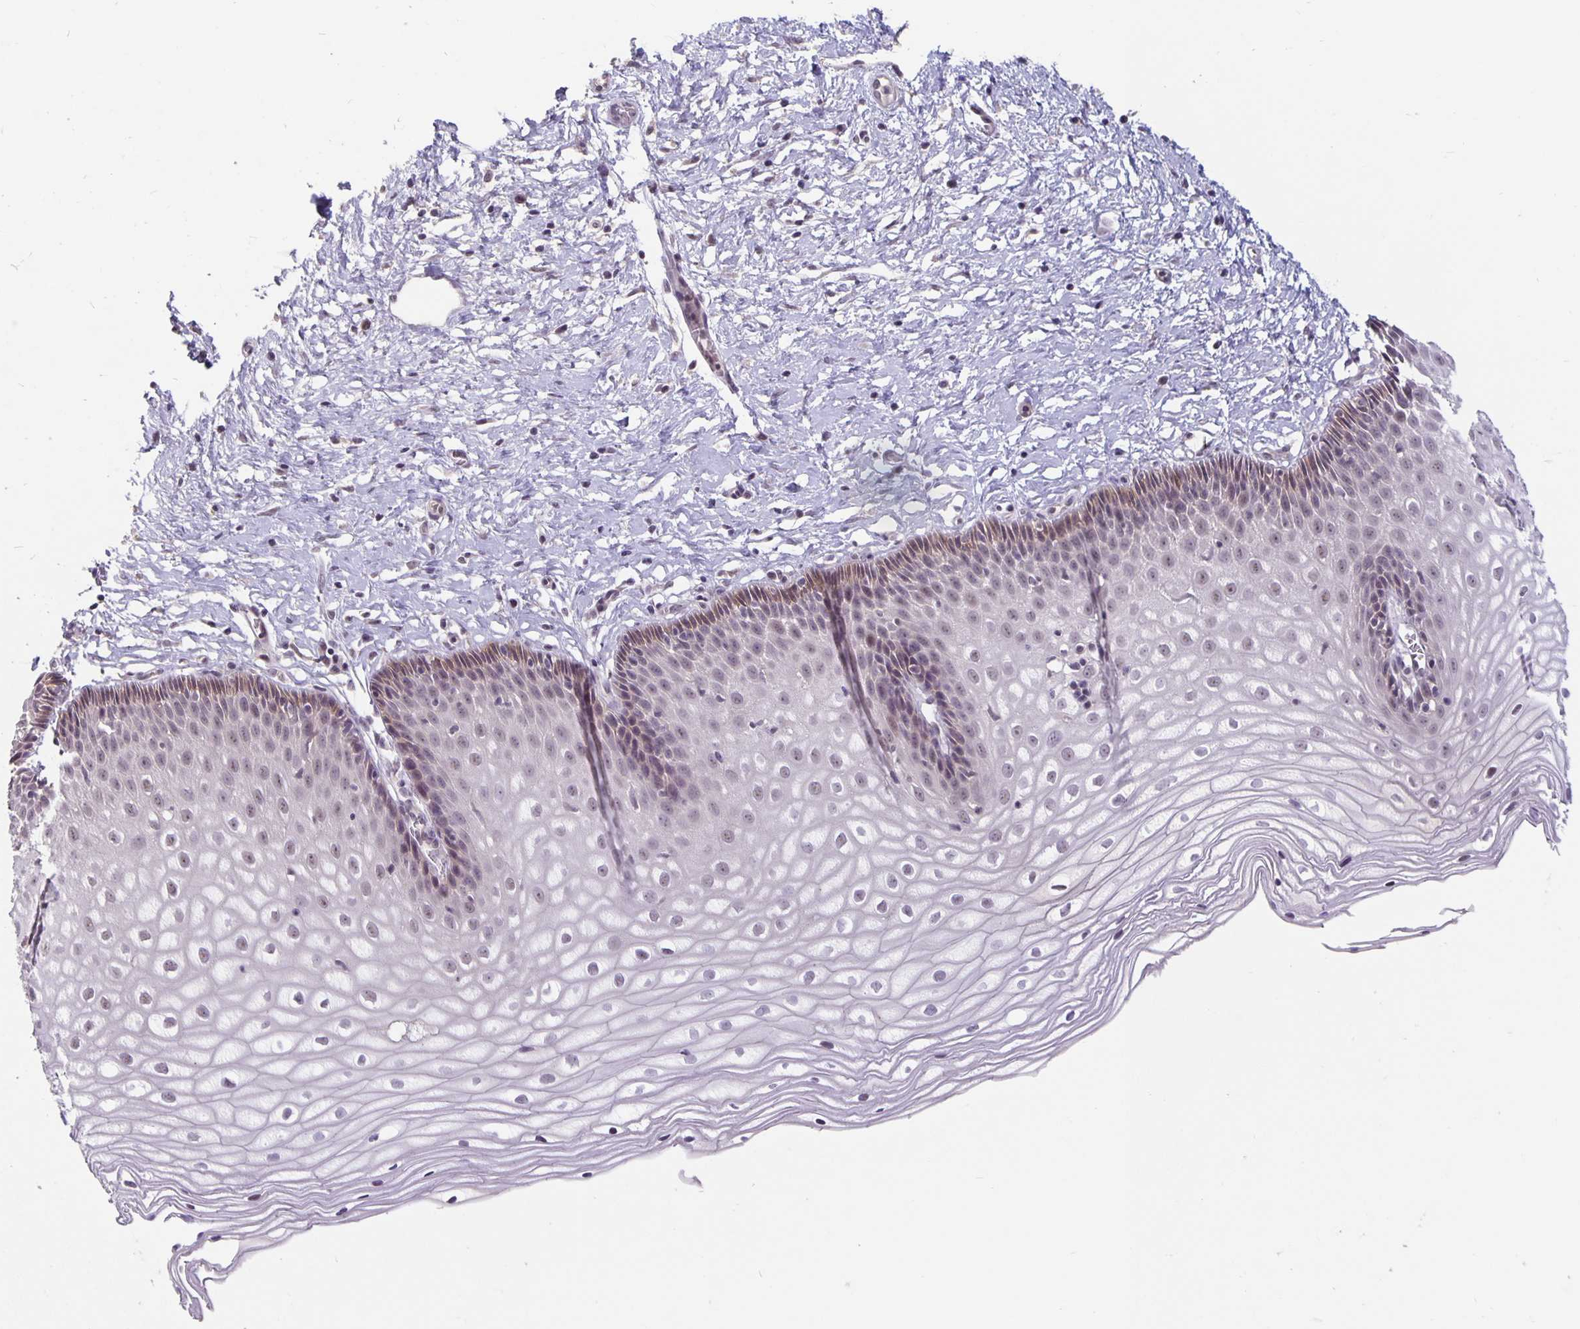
{"staining": {"intensity": "moderate", "quantity": "25%-75%", "location": "cytoplasmic/membranous"}, "tissue": "cervix", "cell_type": "Glandular cells", "image_type": "normal", "snomed": [{"axis": "morphology", "description": "Normal tissue, NOS"}, {"axis": "topography", "description": "Cervix"}], "caption": "Immunohistochemical staining of normal human cervix shows 25%-75% levels of moderate cytoplasmic/membranous protein positivity in approximately 25%-75% of glandular cells.", "gene": "ARVCF", "patient": {"sex": "female", "age": 36}}